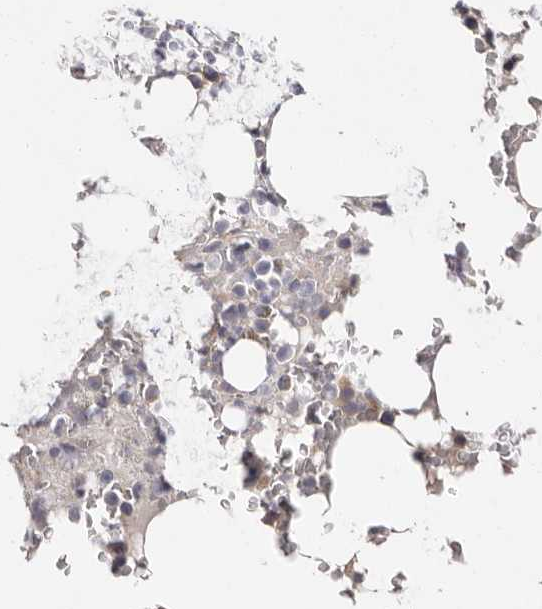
{"staining": {"intensity": "negative", "quantity": "none", "location": "none"}, "tissue": "bone marrow", "cell_type": "Hematopoietic cells", "image_type": "normal", "snomed": [{"axis": "morphology", "description": "Normal tissue, NOS"}, {"axis": "topography", "description": "Bone marrow"}], "caption": "The photomicrograph reveals no significant staining in hematopoietic cells of bone marrow. (DAB immunohistochemistry visualized using brightfield microscopy, high magnification).", "gene": "FAM167B", "patient": {"sex": "male", "age": 58}}